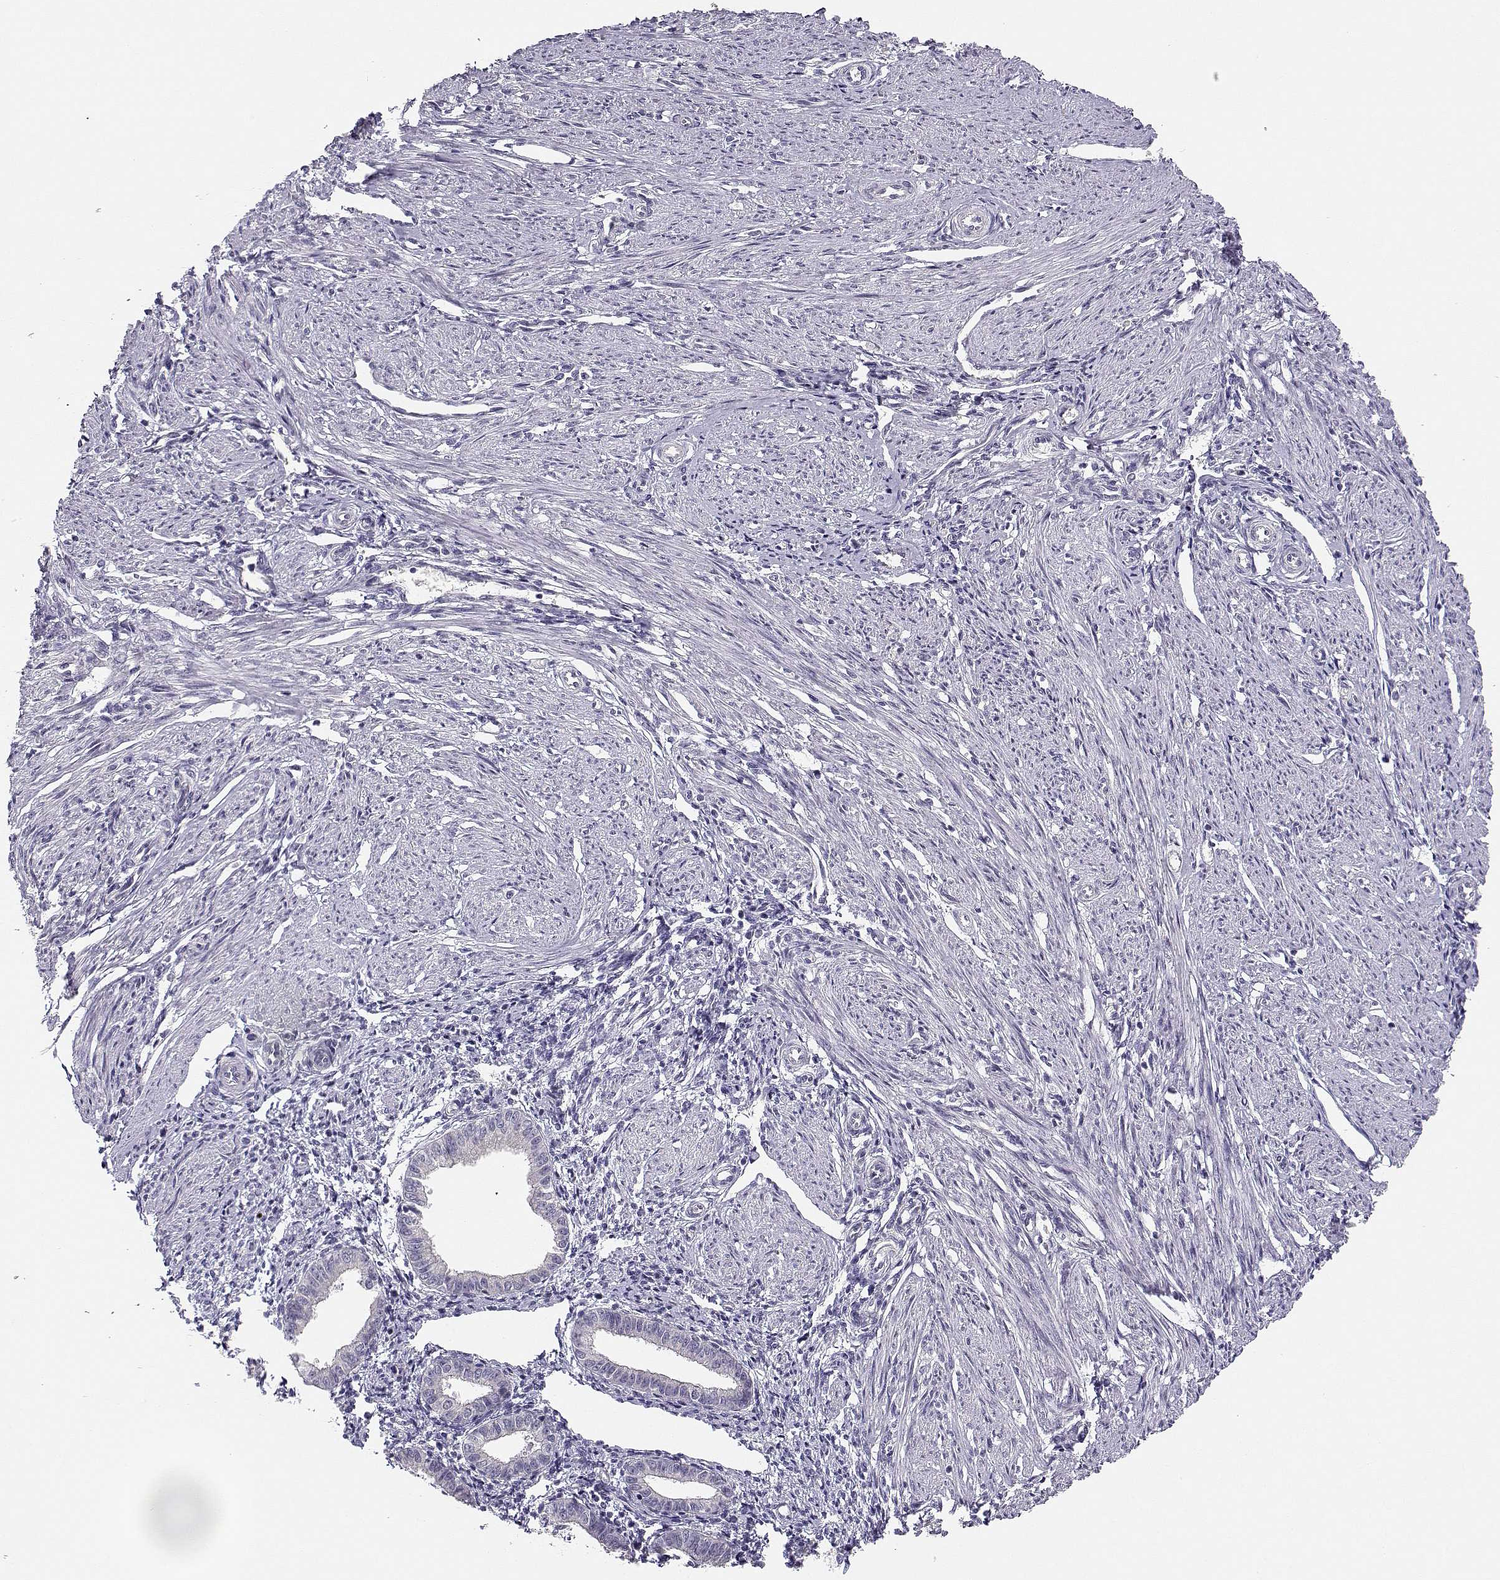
{"staining": {"intensity": "negative", "quantity": "none", "location": "none"}, "tissue": "endometrium", "cell_type": "Cells in endometrial stroma", "image_type": "normal", "snomed": [{"axis": "morphology", "description": "Normal tissue, NOS"}, {"axis": "topography", "description": "Endometrium"}], "caption": "The photomicrograph exhibits no staining of cells in endometrial stroma in normal endometrium. (Brightfield microscopy of DAB immunohistochemistry (IHC) at high magnification).", "gene": "TMEM145", "patient": {"sex": "female", "age": 37}}